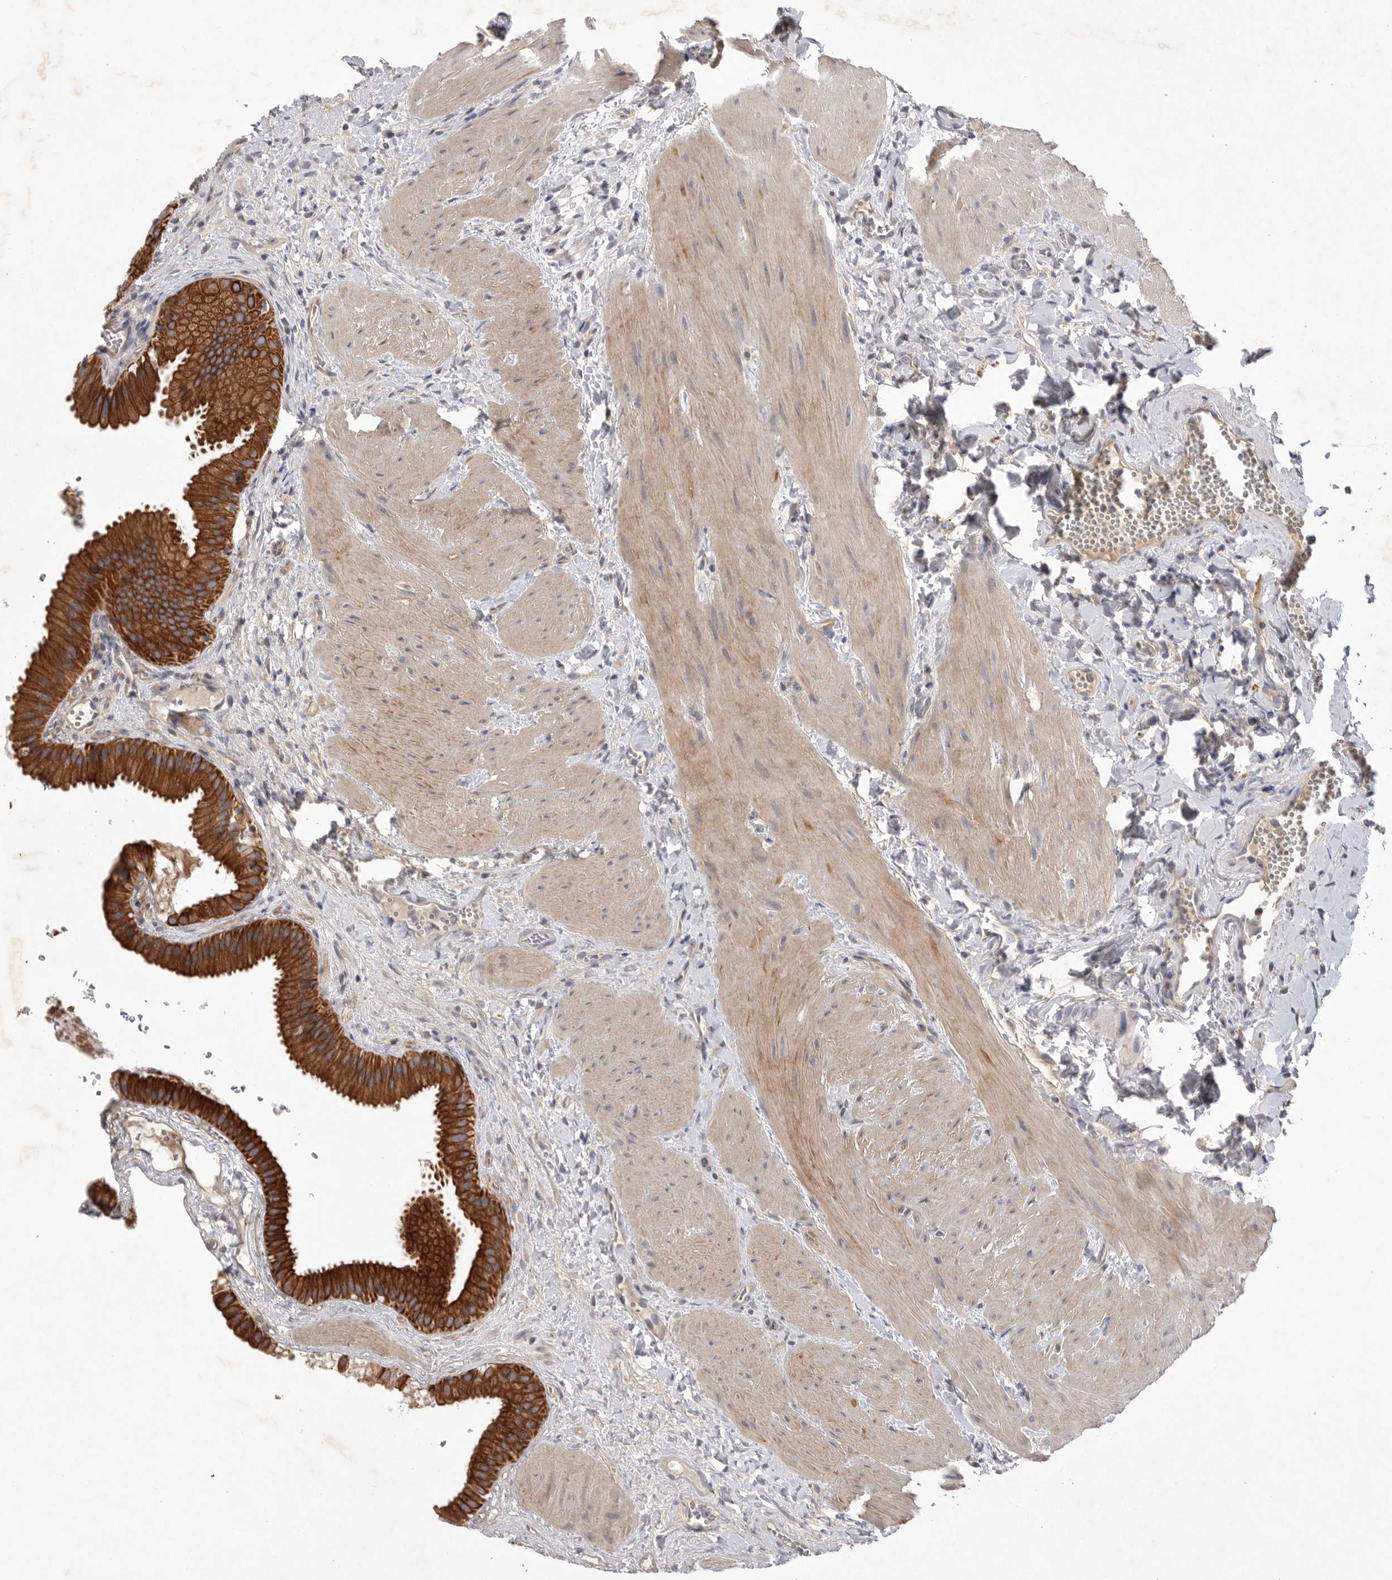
{"staining": {"intensity": "strong", "quantity": ">75%", "location": "cytoplasmic/membranous"}, "tissue": "gallbladder", "cell_type": "Glandular cells", "image_type": "normal", "snomed": [{"axis": "morphology", "description": "Normal tissue, NOS"}, {"axis": "topography", "description": "Gallbladder"}], "caption": "High-power microscopy captured an immunohistochemistry image of normal gallbladder, revealing strong cytoplasmic/membranous positivity in about >75% of glandular cells.", "gene": "DHDDS", "patient": {"sex": "male", "age": 55}}